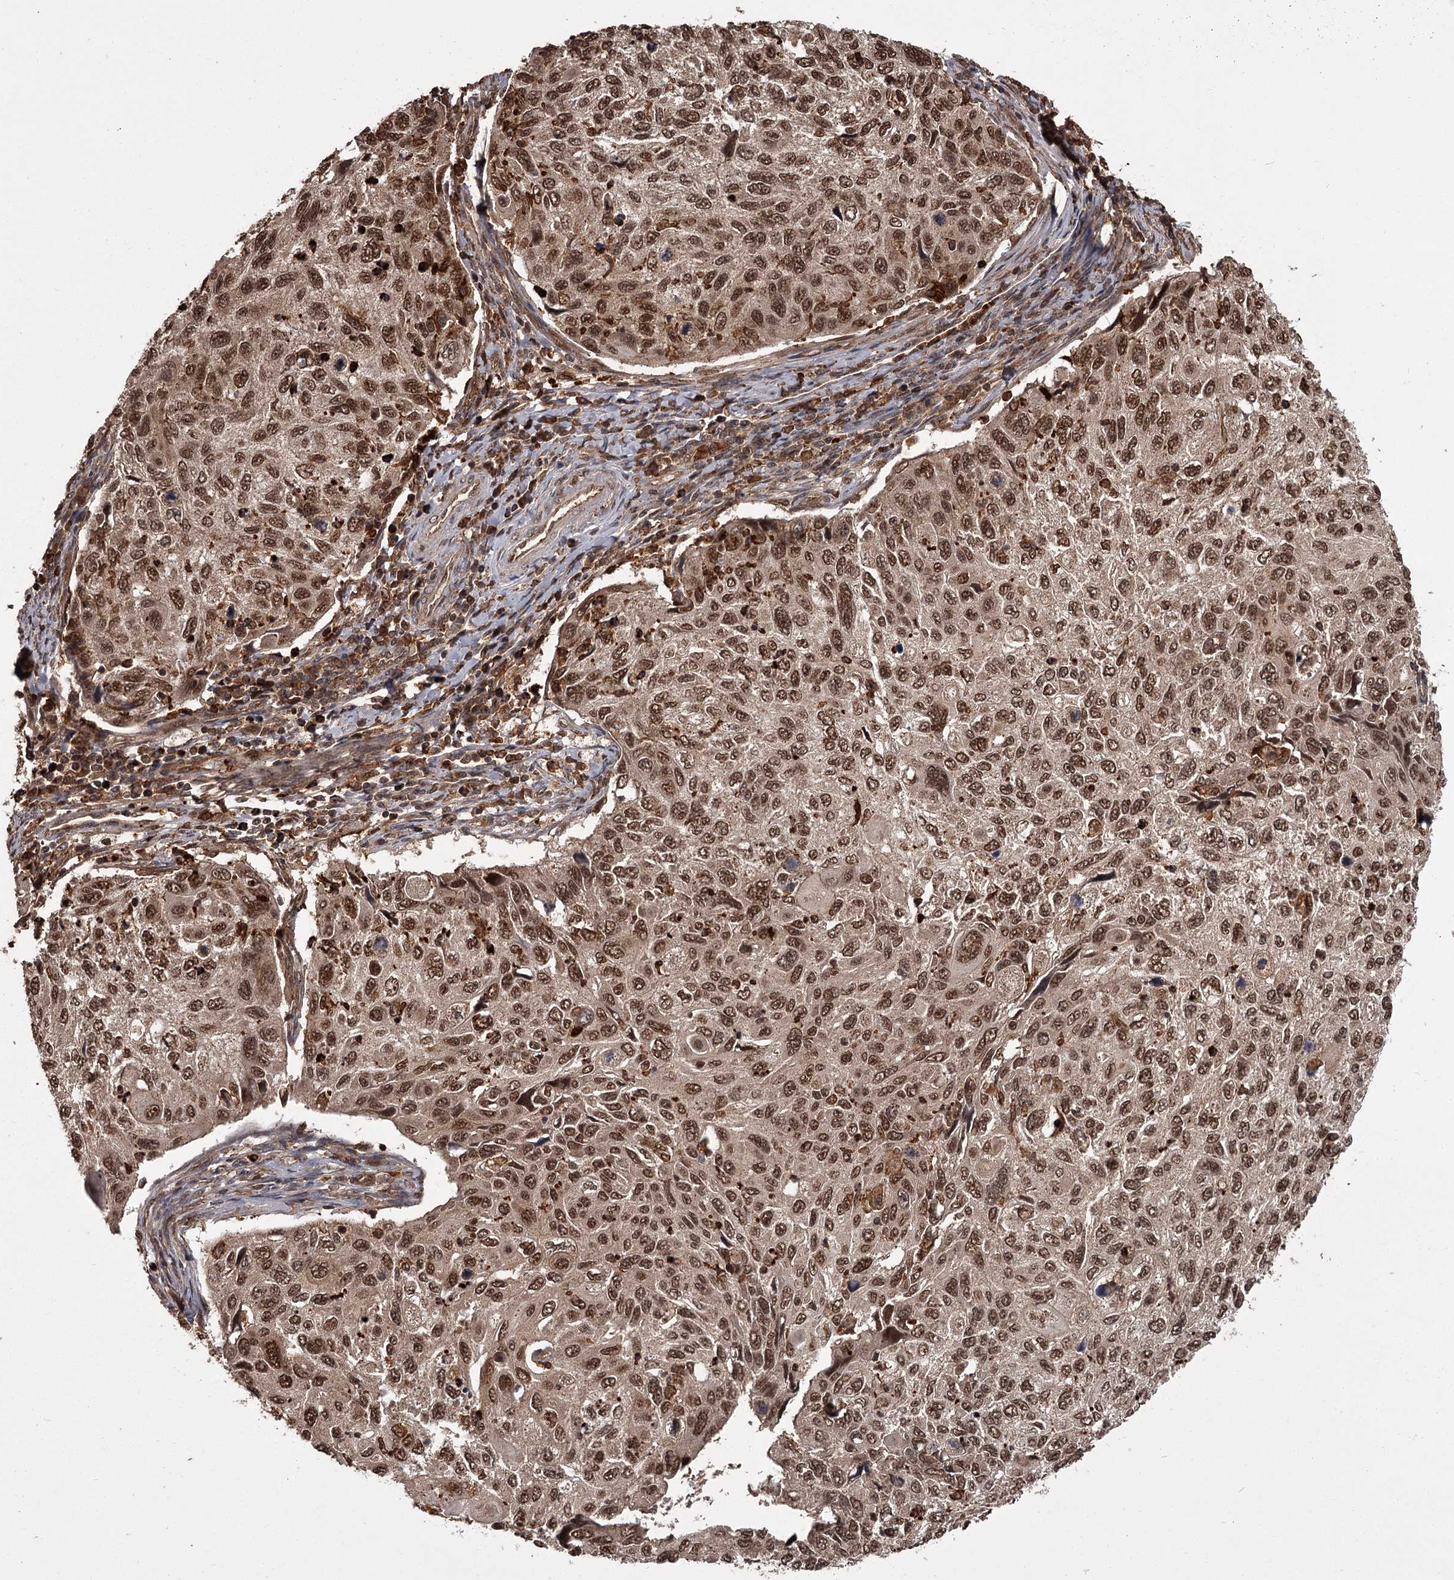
{"staining": {"intensity": "moderate", "quantity": ">75%", "location": "cytoplasmic/membranous,nuclear"}, "tissue": "cervical cancer", "cell_type": "Tumor cells", "image_type": "cancer", "snomed": [{"axis": "morphology", "description": "Squamous cell carcinoma, NOS"}, {"axis": "topography", "description": "Cervix"}], "caption": "Moderate cytoplasmic/membranous and nuclear expression for a protein is identified in about >75% of tumor cells of cervical squamous cell carcinoma using immunohistochemistry.", "gene": "TBC1D23", "patient": {"sex": "female", "age": 70}}